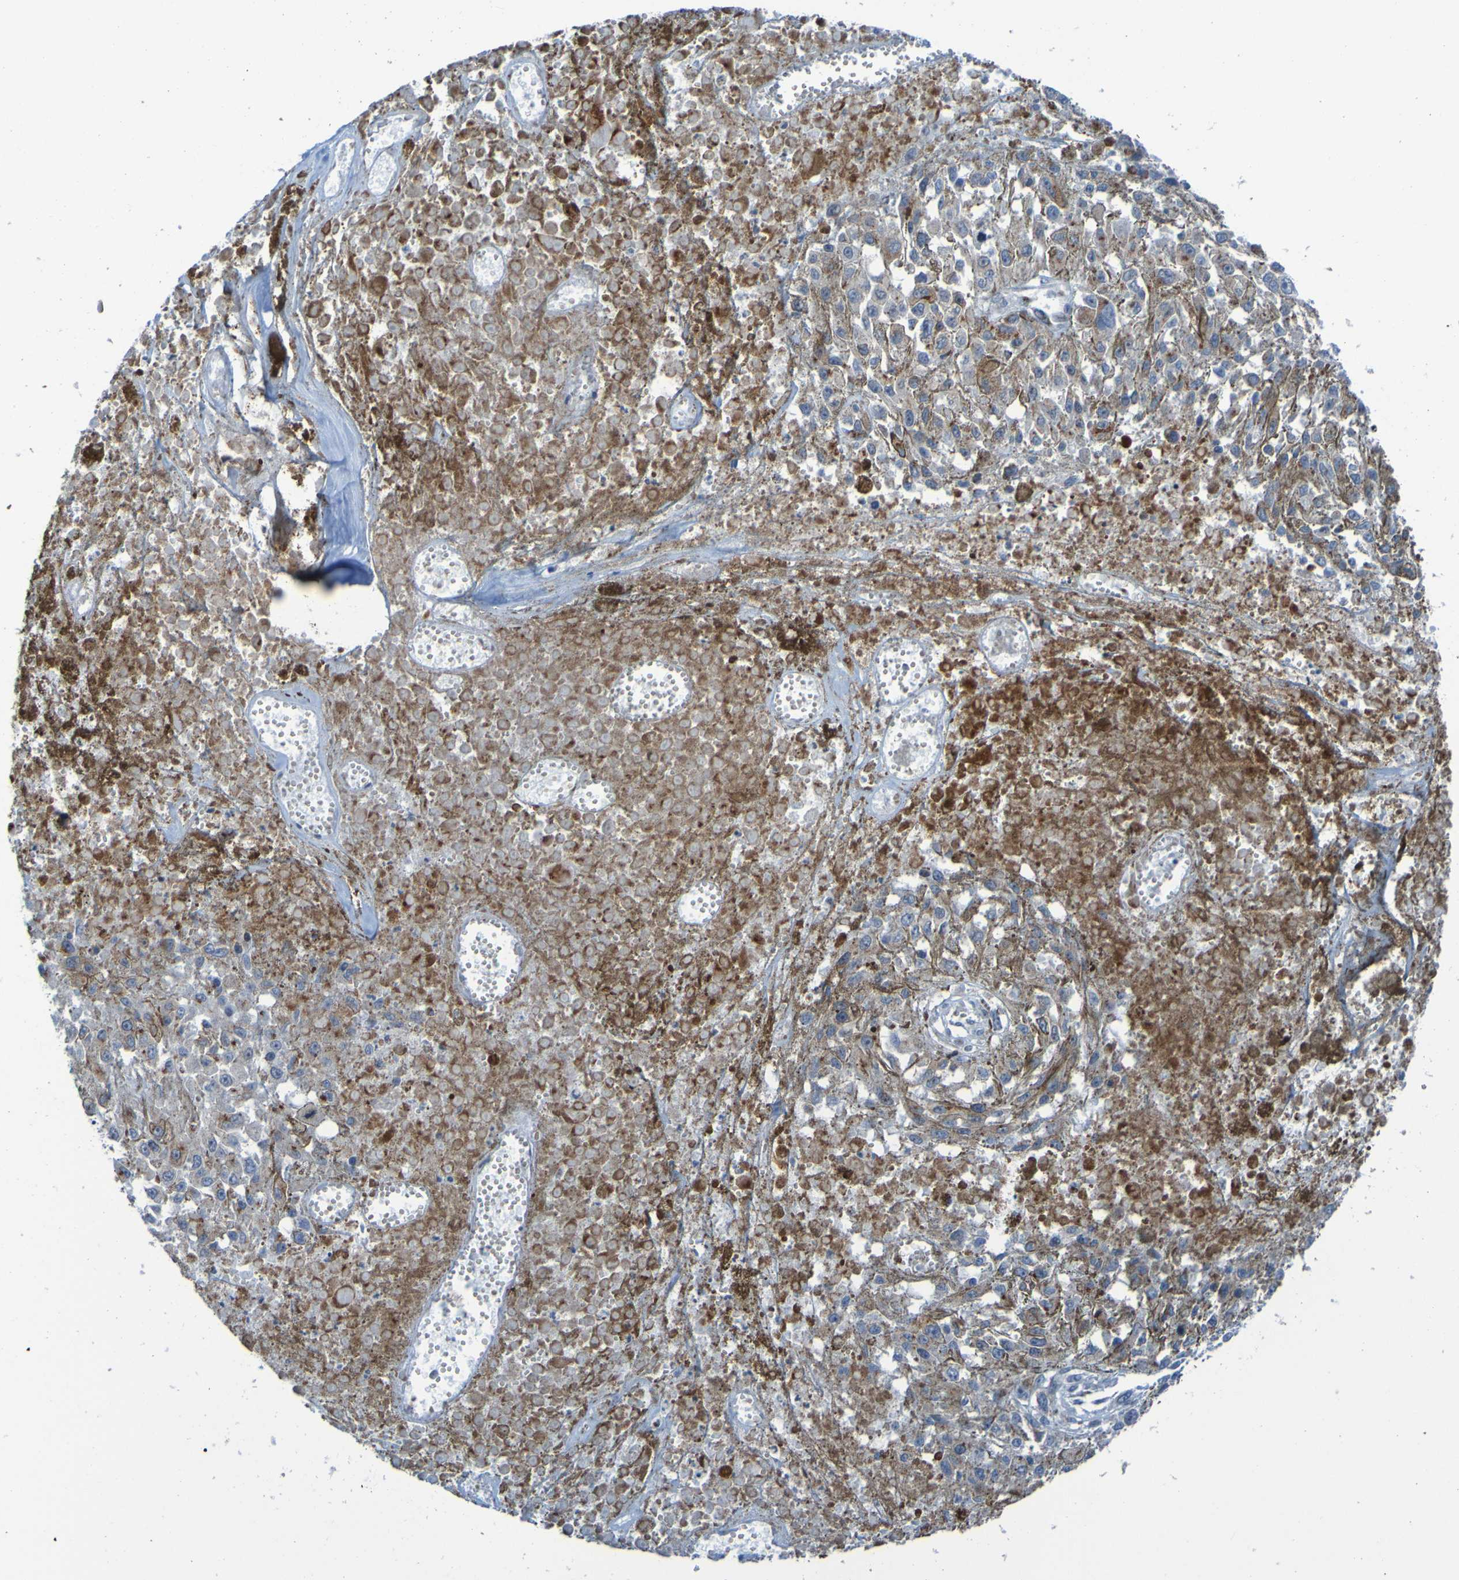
{"staining": {"intensity": "weak", "quantity": "25%-75%", "location": "cytoplasmic/membranous"}, "tissue": "melanoma", "cell_type": "Tumor cells", "image_type": "cancer", "snomed": [{"axis": "morphology", "description": "Malignant melanoma, Metastatic site"}, {"axis": "topography", "description": "Lymph node"}], "caption": "Immunohistochemical staining of human malignant melanoma (metastatic site) demonstrates weak cytoplasmic/membranous protein positivity in about 25%-75% of tumor cells.", "gene": "UNG", "patient": {"sex": "male", "age": 59}}